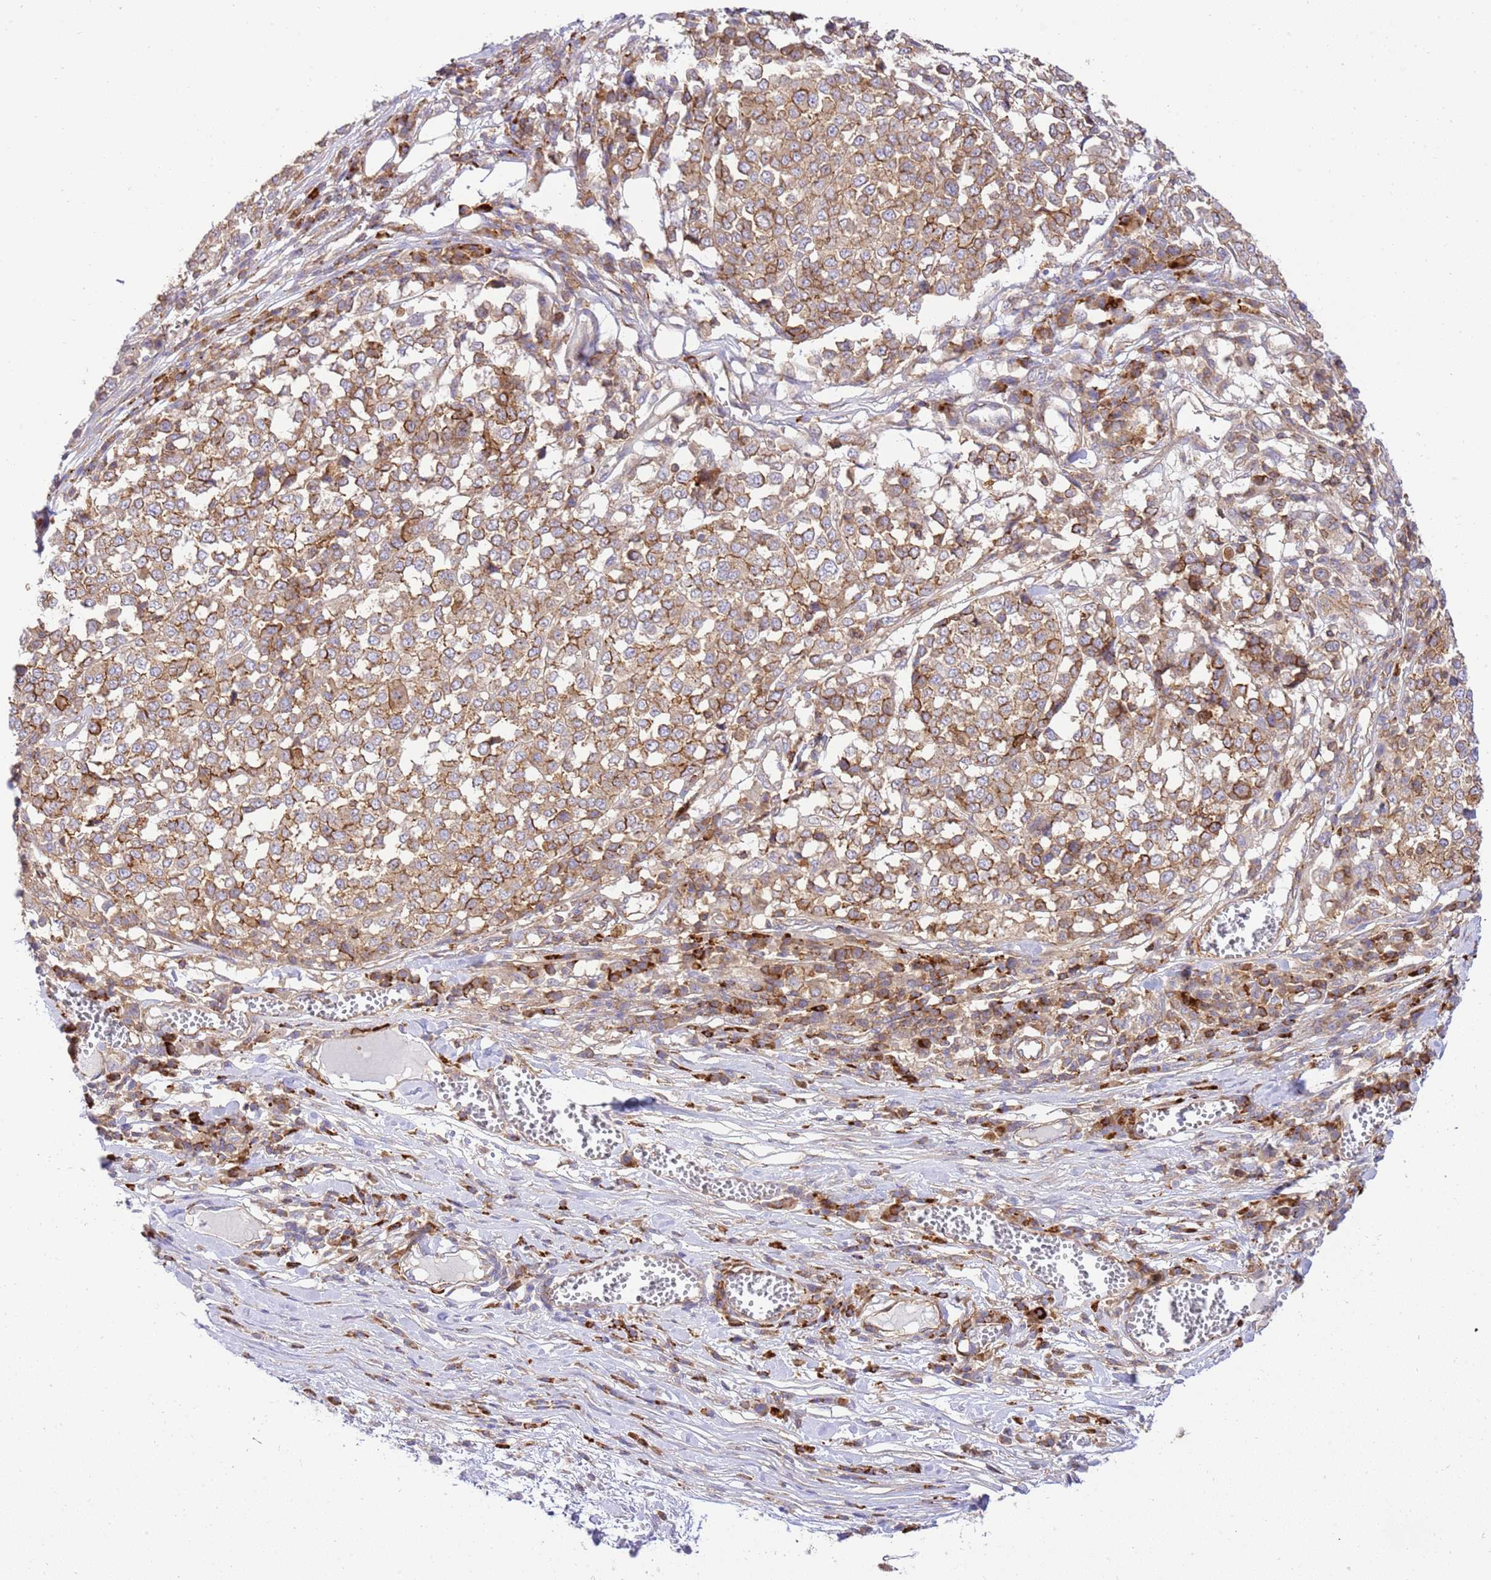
{"staining": {"intensity": "moderate", "quantity": ">75%", "location": "cytoplasmic/membranous"}, "tissue": "melanoma", "cell_type": "Tumor cells", "image_type": "cancer", "snomed": [{"axis": "morphology", "description": "Malignant melanoma, Metastatic site"}, {"axis": "topography", "description": "Lymph node"}], "caption": "Immunohistochemistry (IHC) image of human malignant melanoma (metastatic site) stained for a protein (brown), which shows medium levels of moderate cytoplasmic/membranous positivity in about >75% of tumor cells.", "gene": "EFCAB8", "patient": {"sex": "male", "age": 44}}